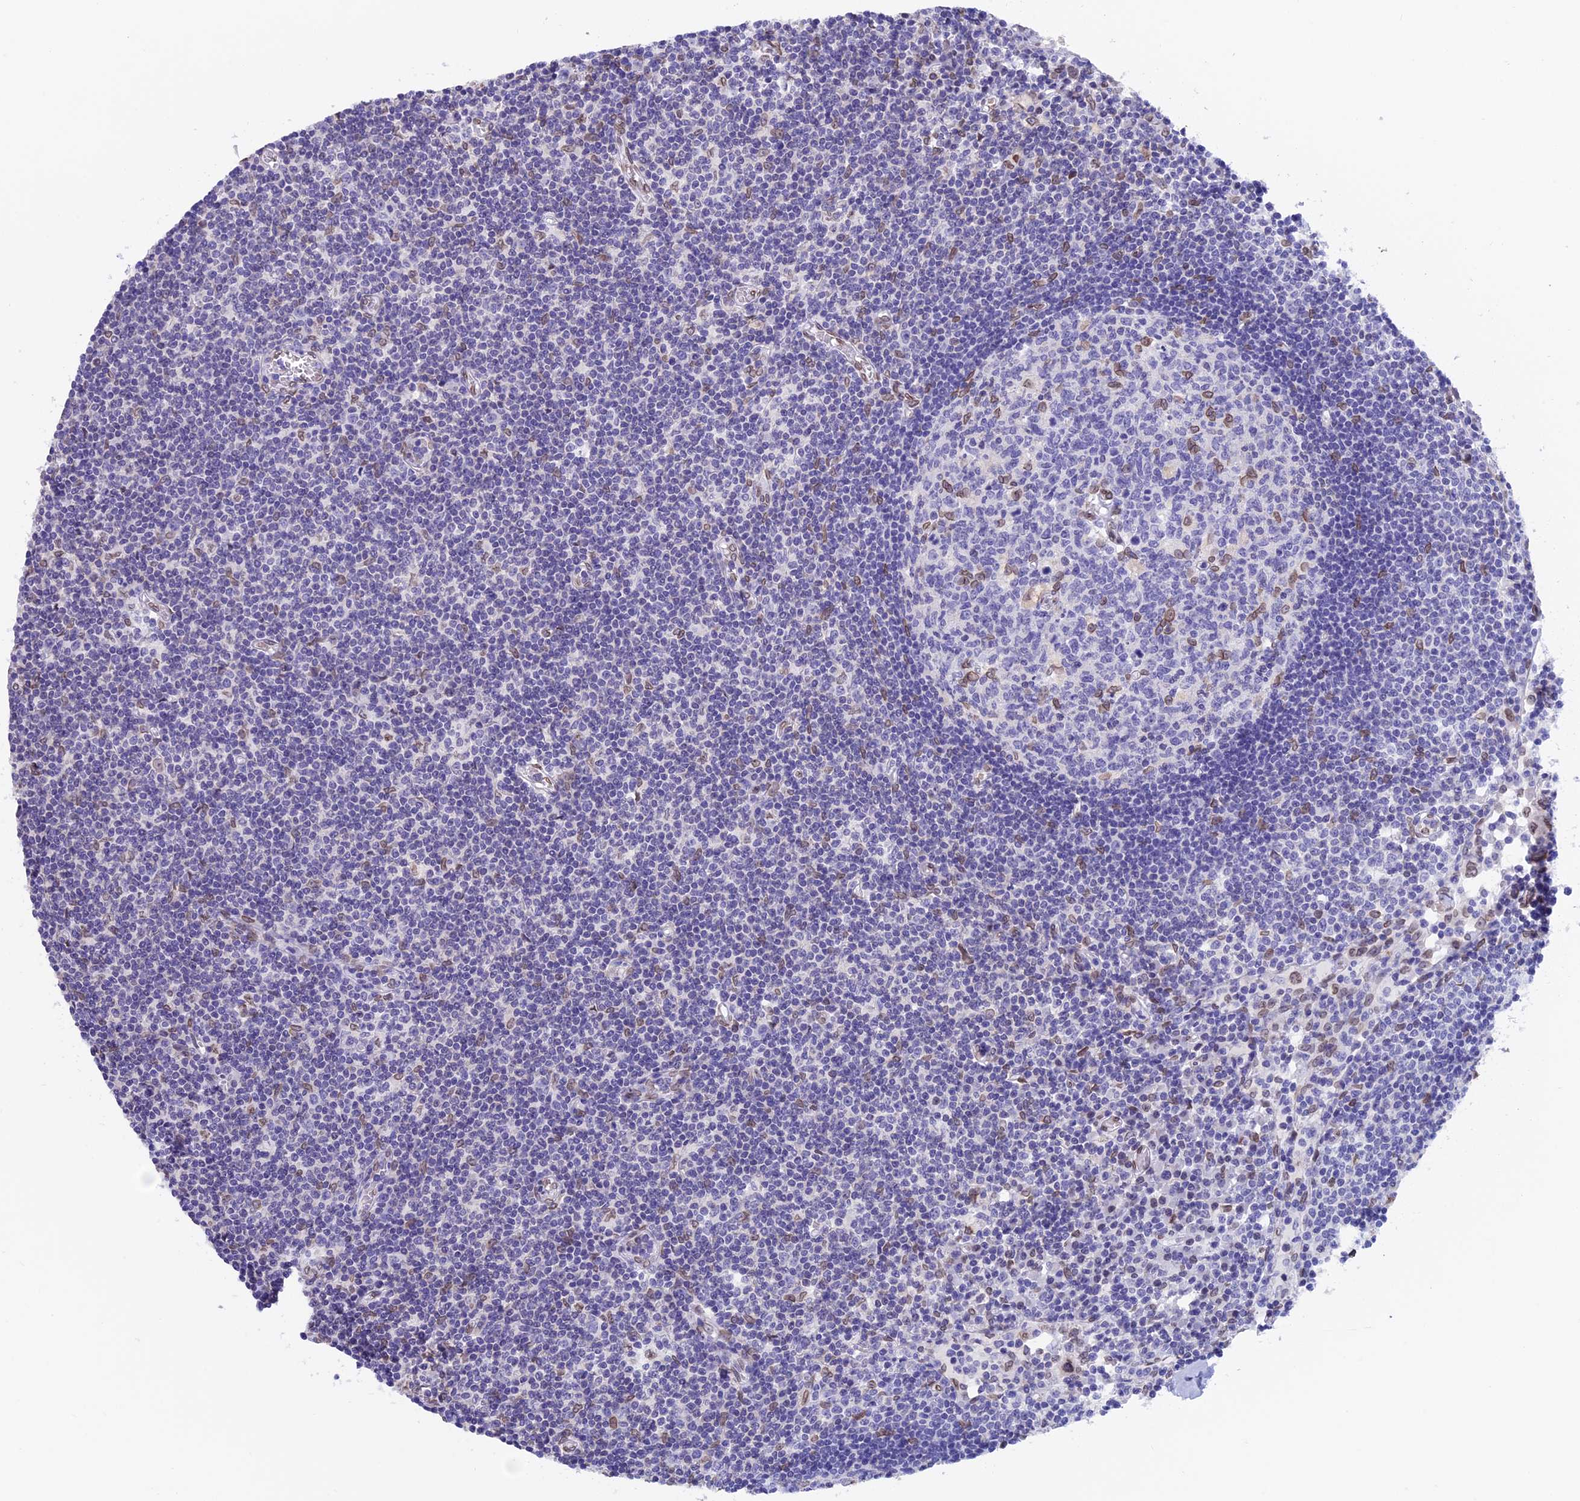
{"staining": {"intensity": "weak", "quantity": "<25%", "location": "cytoplasmic/membranous,nuclear"}, "tissue": "lymph node", "cell_type": "Germinal center cells", "image_type": "normal", "snomed": [{"axis": "morphology", "description": "Normal tissue, NOS"}, {"axis": "topography", "description": "Lymph node"}], "caption": "DAB immunohistochemical staining of benign lymph node exhibits no significant staining in germinal center cells. Nuclei are stained in blue.", "gene": "TMPRSS7", "patient": {"sex": "female", "age": 55}}